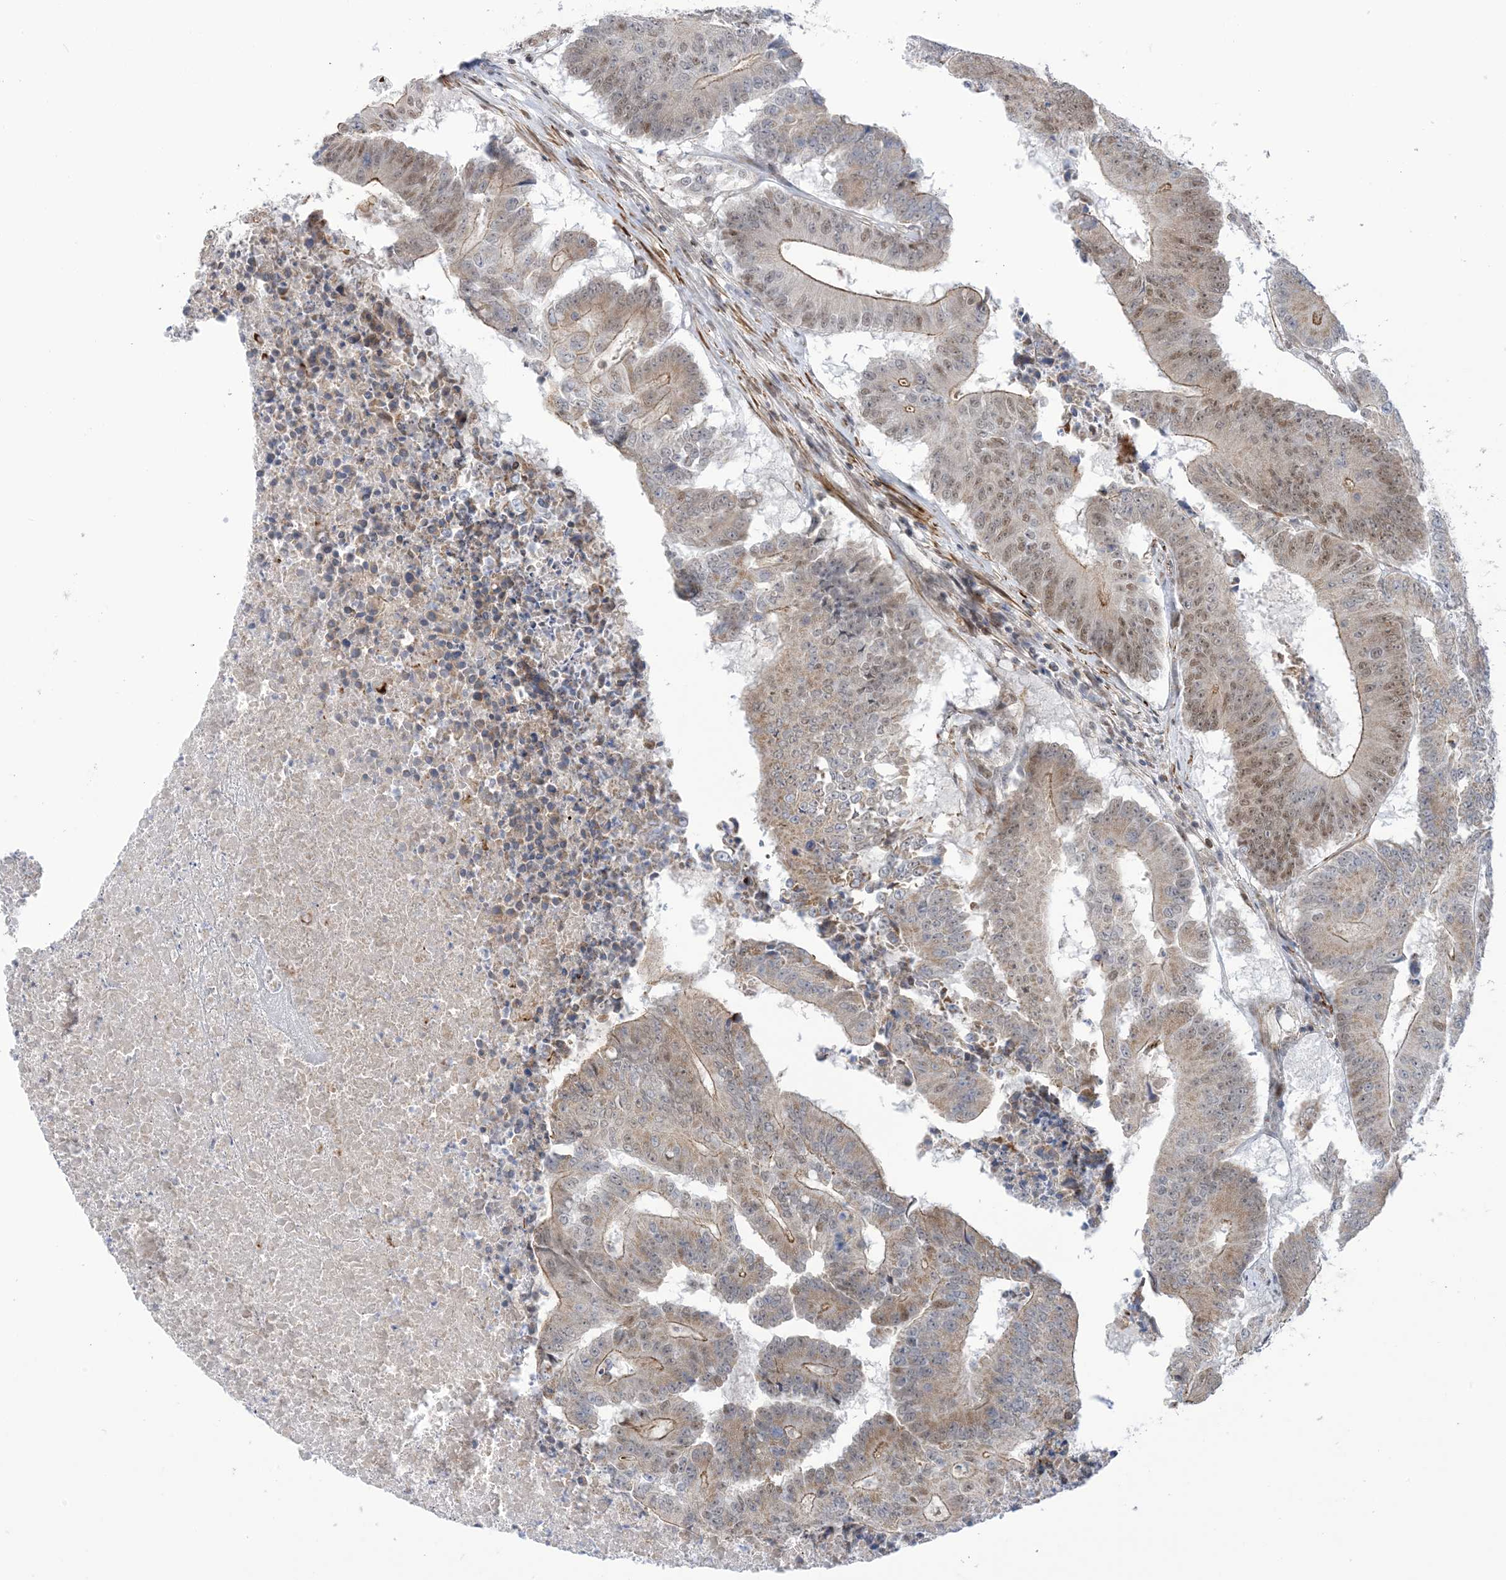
{"staining": {"intensity": "moderate", "quantity": "25%-75%", "location": "cytoplasmic/membranous,nuclear"}, "tissue": "colorectal cancer", "cell_type": "Tumor cells", "image_type": "cancer", "snomed": [{"axis": "morphology", "description": "Adenocarcinoma, NOS"}, {"axis": "topography", "description": "Colon"}], "caption": "Colorectal cancer (adenocarcinoma) stained for a protein (brown) demonstrates moderate cytoplasmic/membranous and nuclear positive positivity in approximately 25%-75% of tumor cells.", "gene": "ZNF8", "patient": {"sex": "male", "age": 87}}